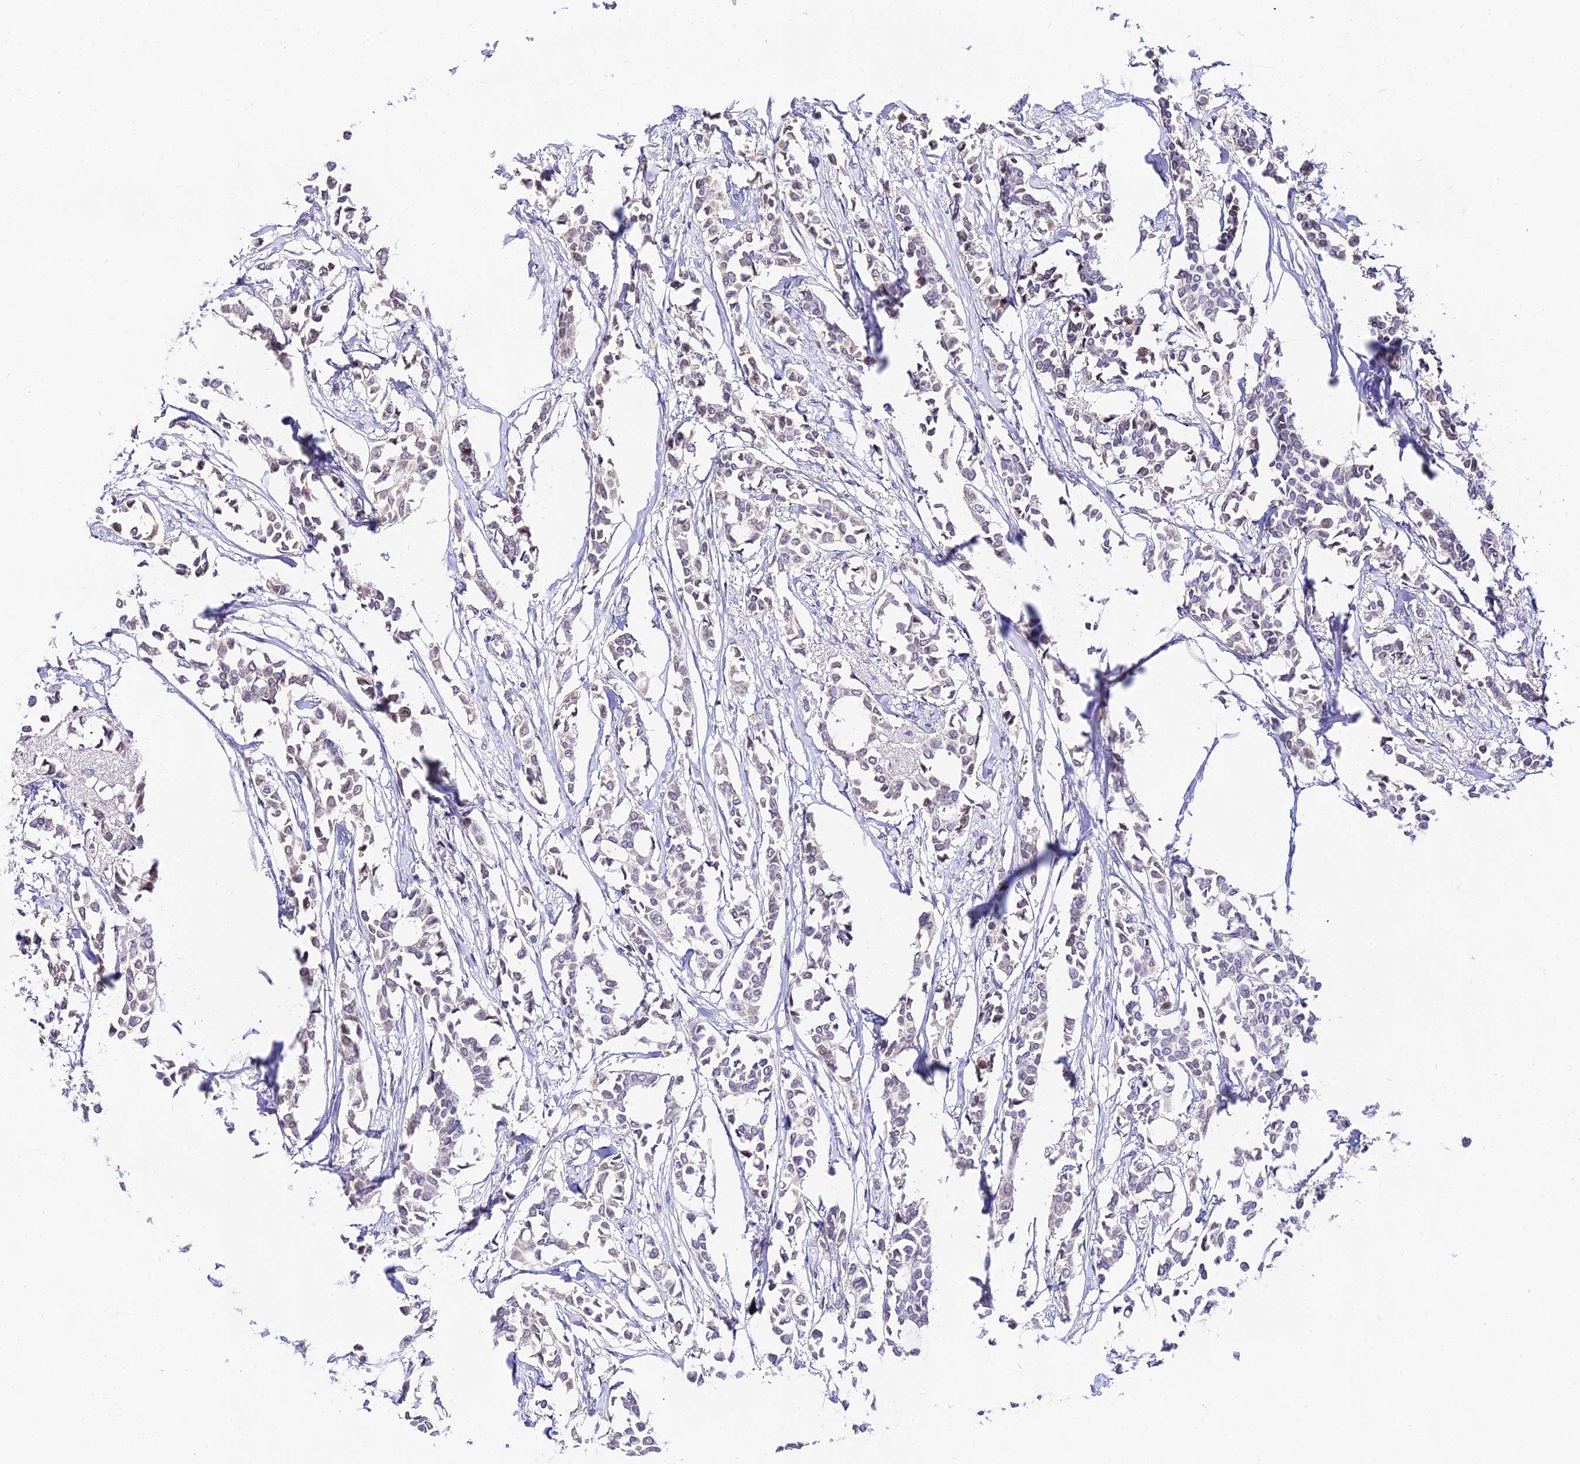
{"staining": {"intensity": "negative", "quantity": "none", "location": "none"}, "tissue": "breast cancer", "cell_type": "Tumor cells", "image_type": "cancer", "snomed": [{"axis": "morphology", "description": "Duct carcinoma"}, {"axis": "topography", "description": "Breast"}], "caption": "The micrograph demonstrates no significant positivity in tumor cells of breast invasive ductal carcinoma.", "gene": "ATP5PB", "patient": {"sex": "female", "age": 41}}